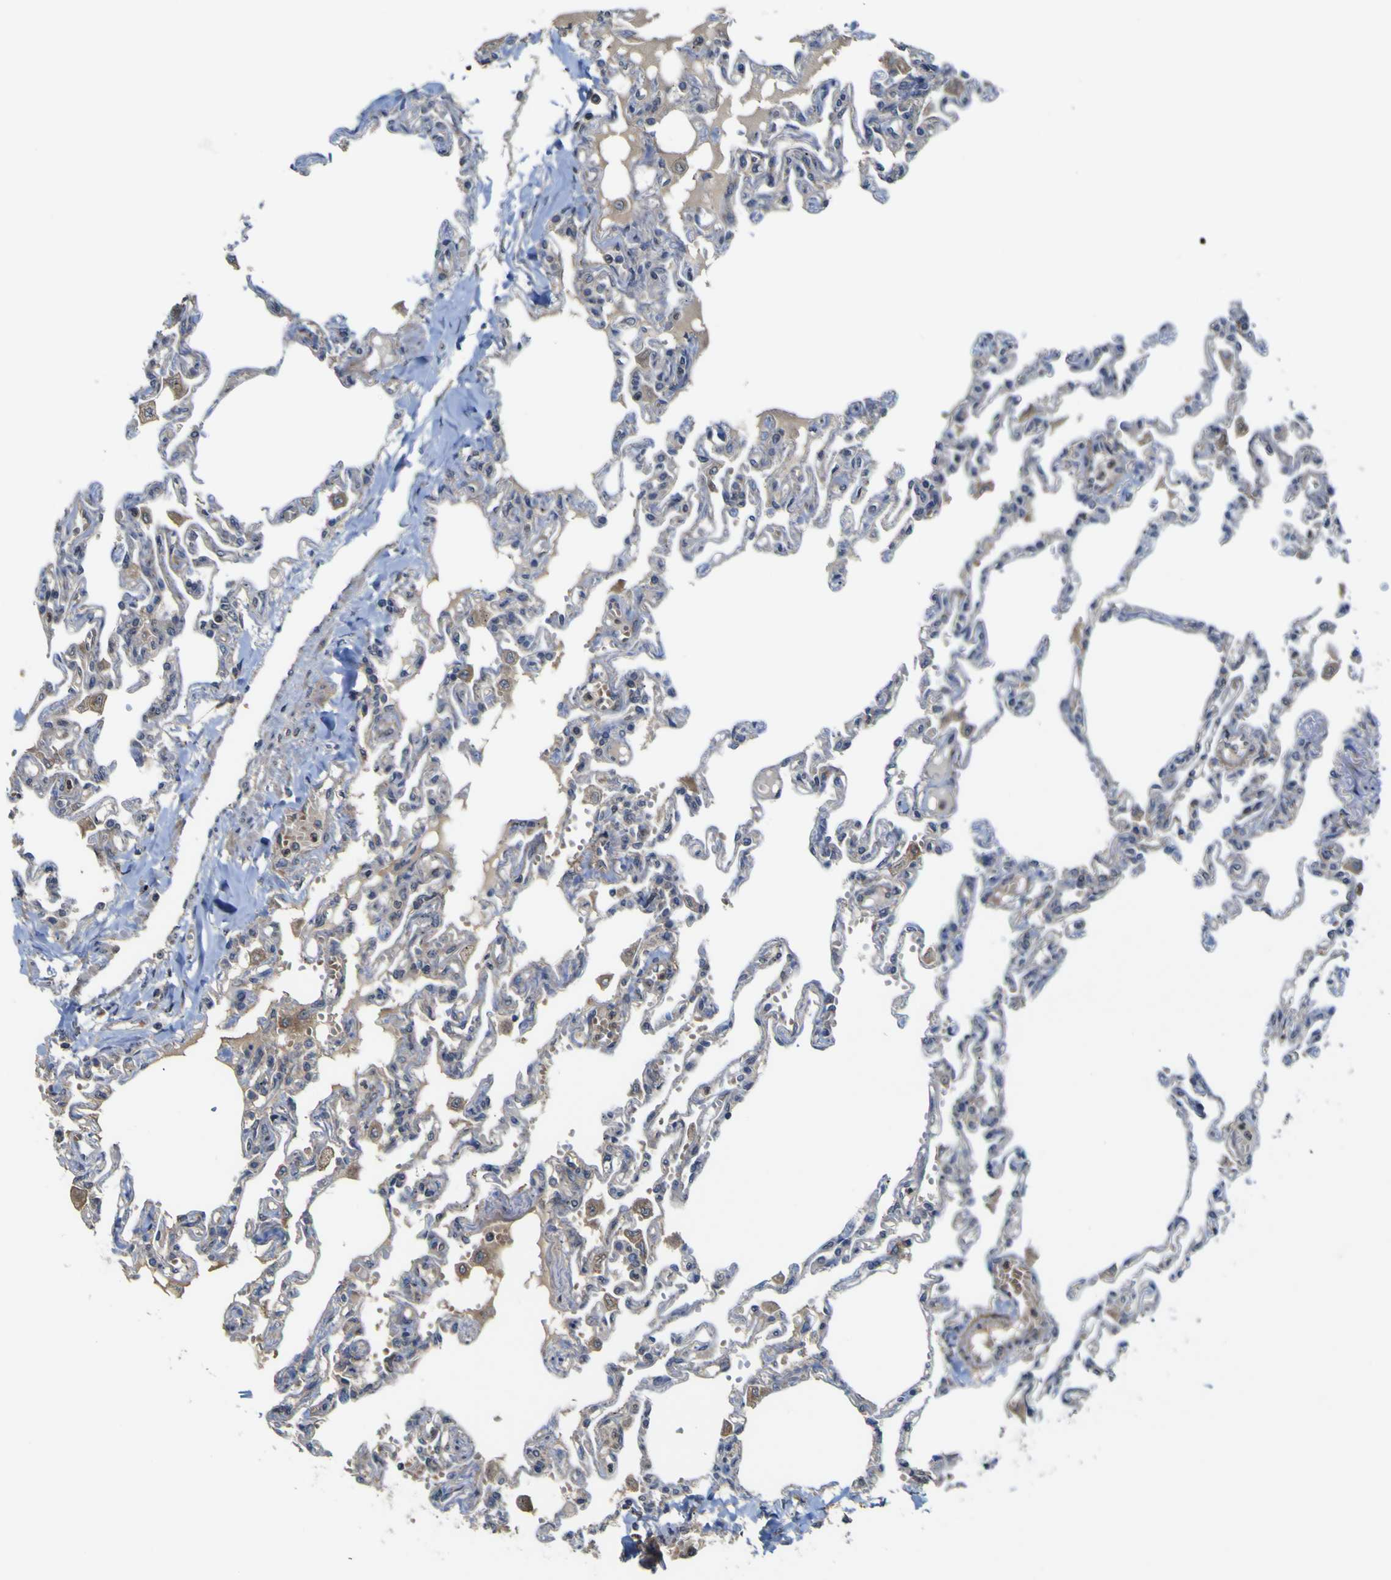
{"staining": {"intensity": "weak", "quantity": "25%-75%", "location": "cytoplasmic/membranous"}, "tissue": "lung", "cell_type": "Alveolar cells", "image_type": "normal", "snomed": [{"axis": "morphology", "description": "Normal tissue, NOS"}, {"axis": "topography", "description": "Lung"}], "caption": "Human lung stained with a protein marker shows weak staining in alveolar cells.", "gene": "IRAK2", "patient": {"sex": "male", "age": 21}}